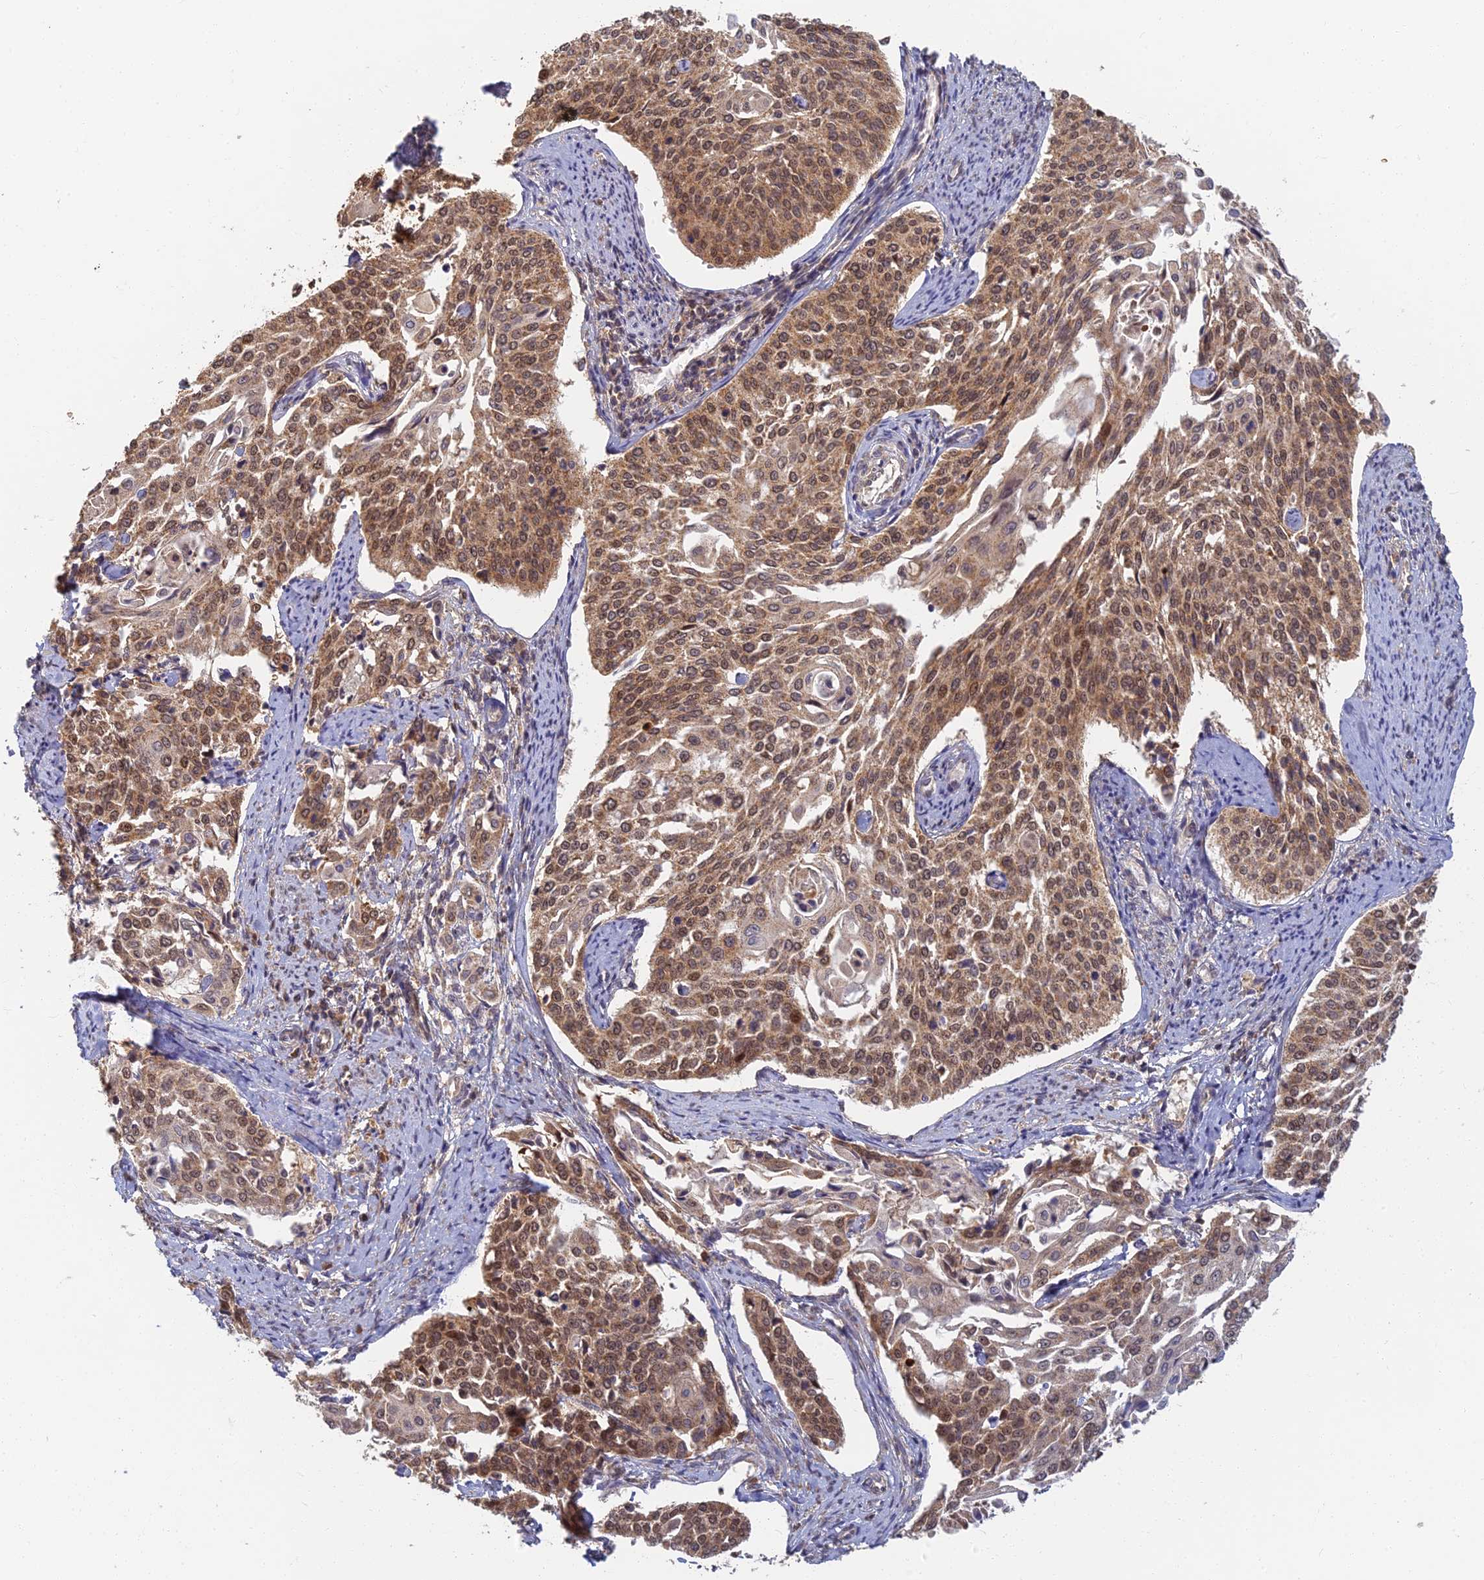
{"staining": {"intensity": "moderate", "quantity": ">75%", "location": "cytoplasmic/membranous"}, "tissue": "cervical cancer", "cell_type": "Tumor cells", "image_type": "cancer", "snomed": [{"axis": "morphology", "description": "Squamous cell carcinoma, NOS"}, {"axis": "topography", "description": "Cervix"}], "caption": "Cervical squamous cell carcinoma stained for a protein (brown) exhibits moderate cytoplasmic/membranous positive staining in approximately >75% of tumor cells.", "gene": "RGL3", "patient": {"sex": "female", "age": 44}}